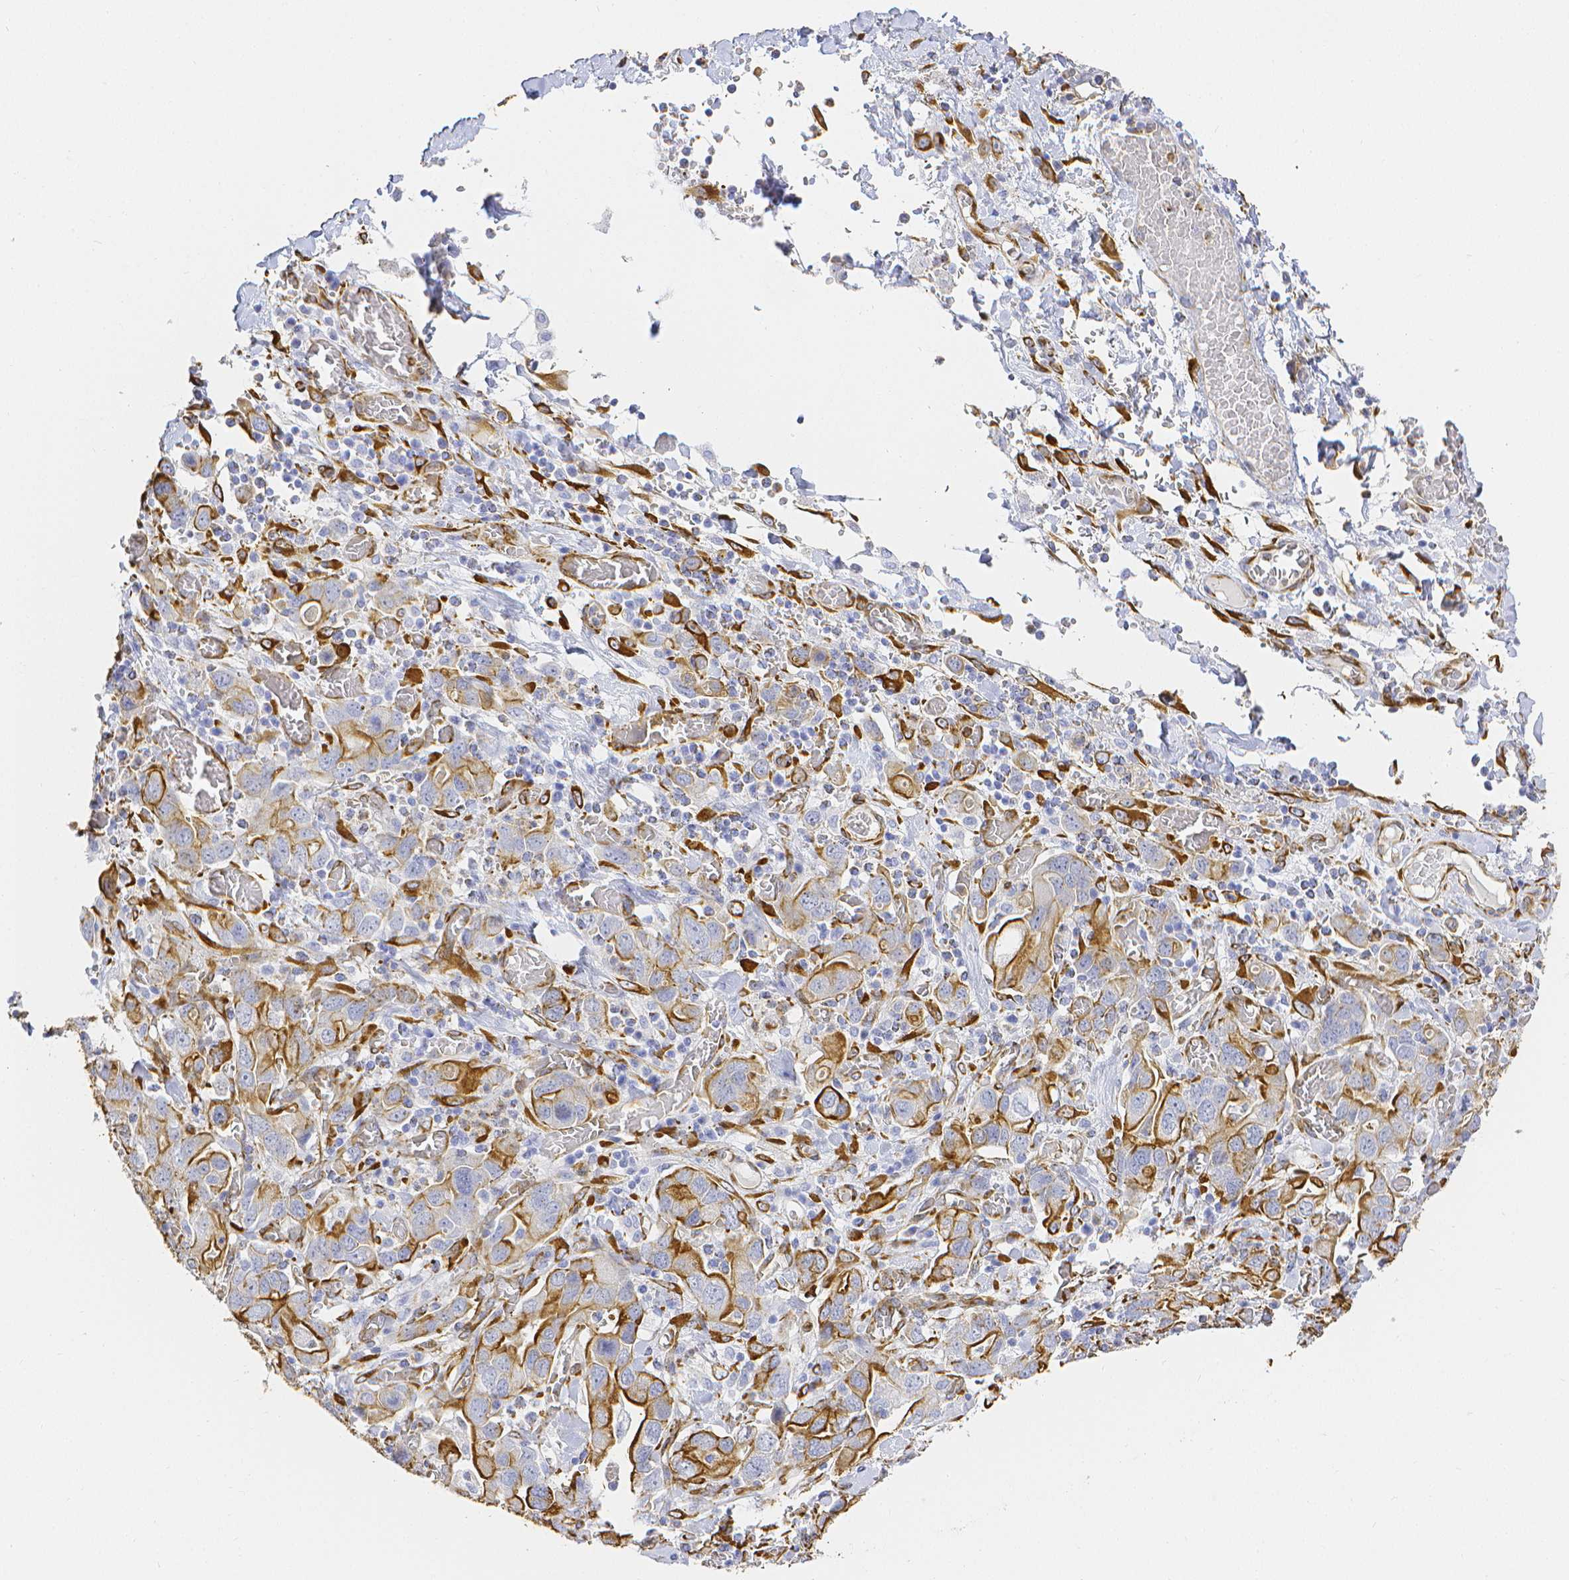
{"staining": {"intensity": "strong", "quantity": "<25%", "location": "cytoplasmic/membranous"}, "tissue": "stomach cancer", "cell_type": "Tumor cells", "image_type": "cancer", "snomed": [{"axis": "morphology", "description": "Adenocarcinoma, NOS"}, {"axis": "topography", "description": "Stomach, upper"}, {"axis": "topography", "description": "Stomach"}], "caption": "Tumor cells demonstrate medium levels of strong cytoplasmic/membranous positivity in about <25% of cells in human stomach adenocarcinoma.", "gene": "SMURF1", "patient": {"sex": "male", "age": 62}}